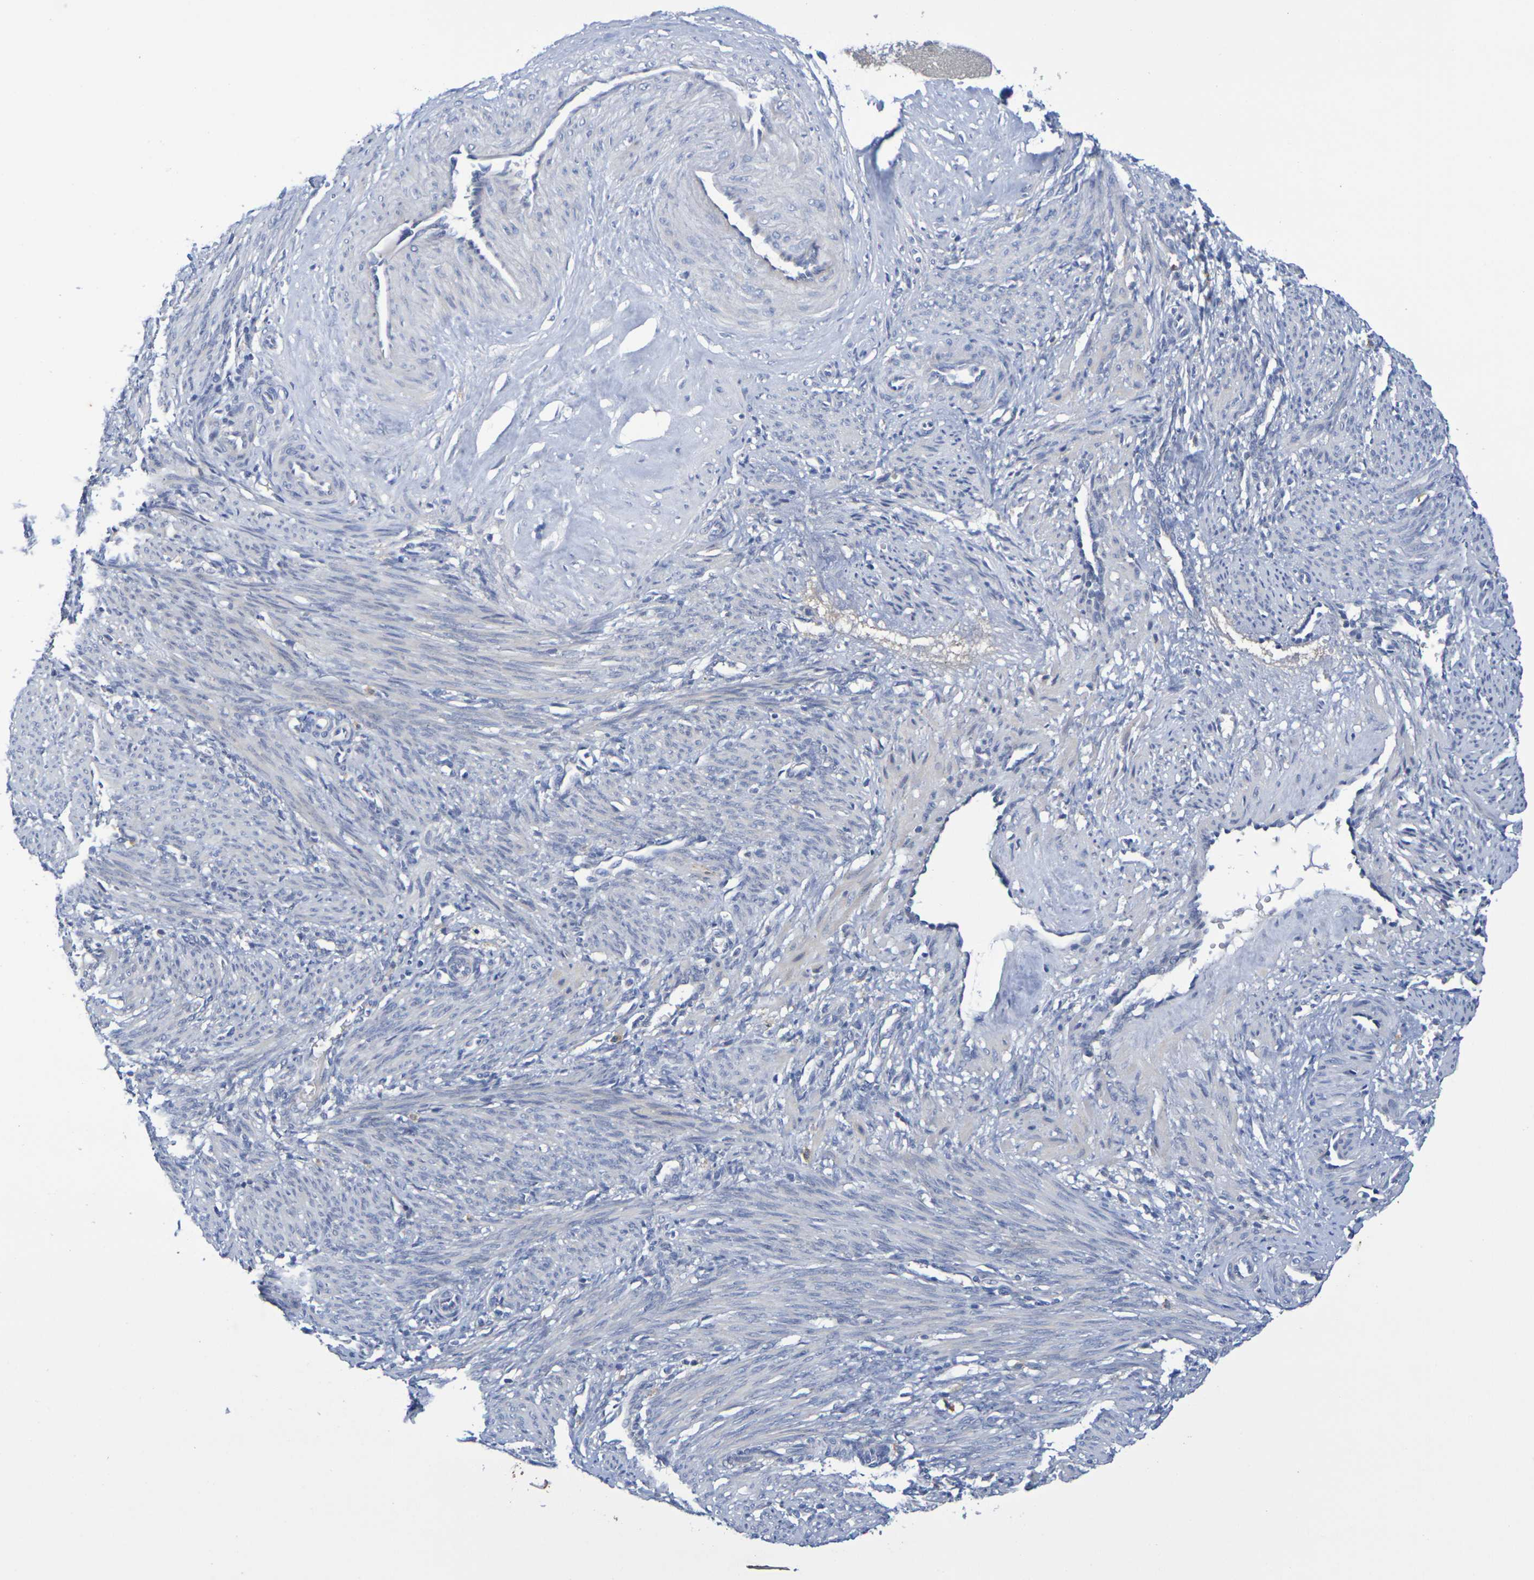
{"staining": {"intensity": "negative", "quantity": "none", "location": "none"}, "tissue": "smooth muscle", "cell_type": "Smooth muscle cells", "image_type": "normal", "snomed": [{"axis": "morphology", "description": "Normal tissue, NOS"}, {"axis": "topography", "description": "Endometrium"}], "caption": "The histopathology image displays no staining of smooth muscle cells in normal smooth muscle.", "gene": "SDC4", "patient": {"sex": "female", "age": 33}}